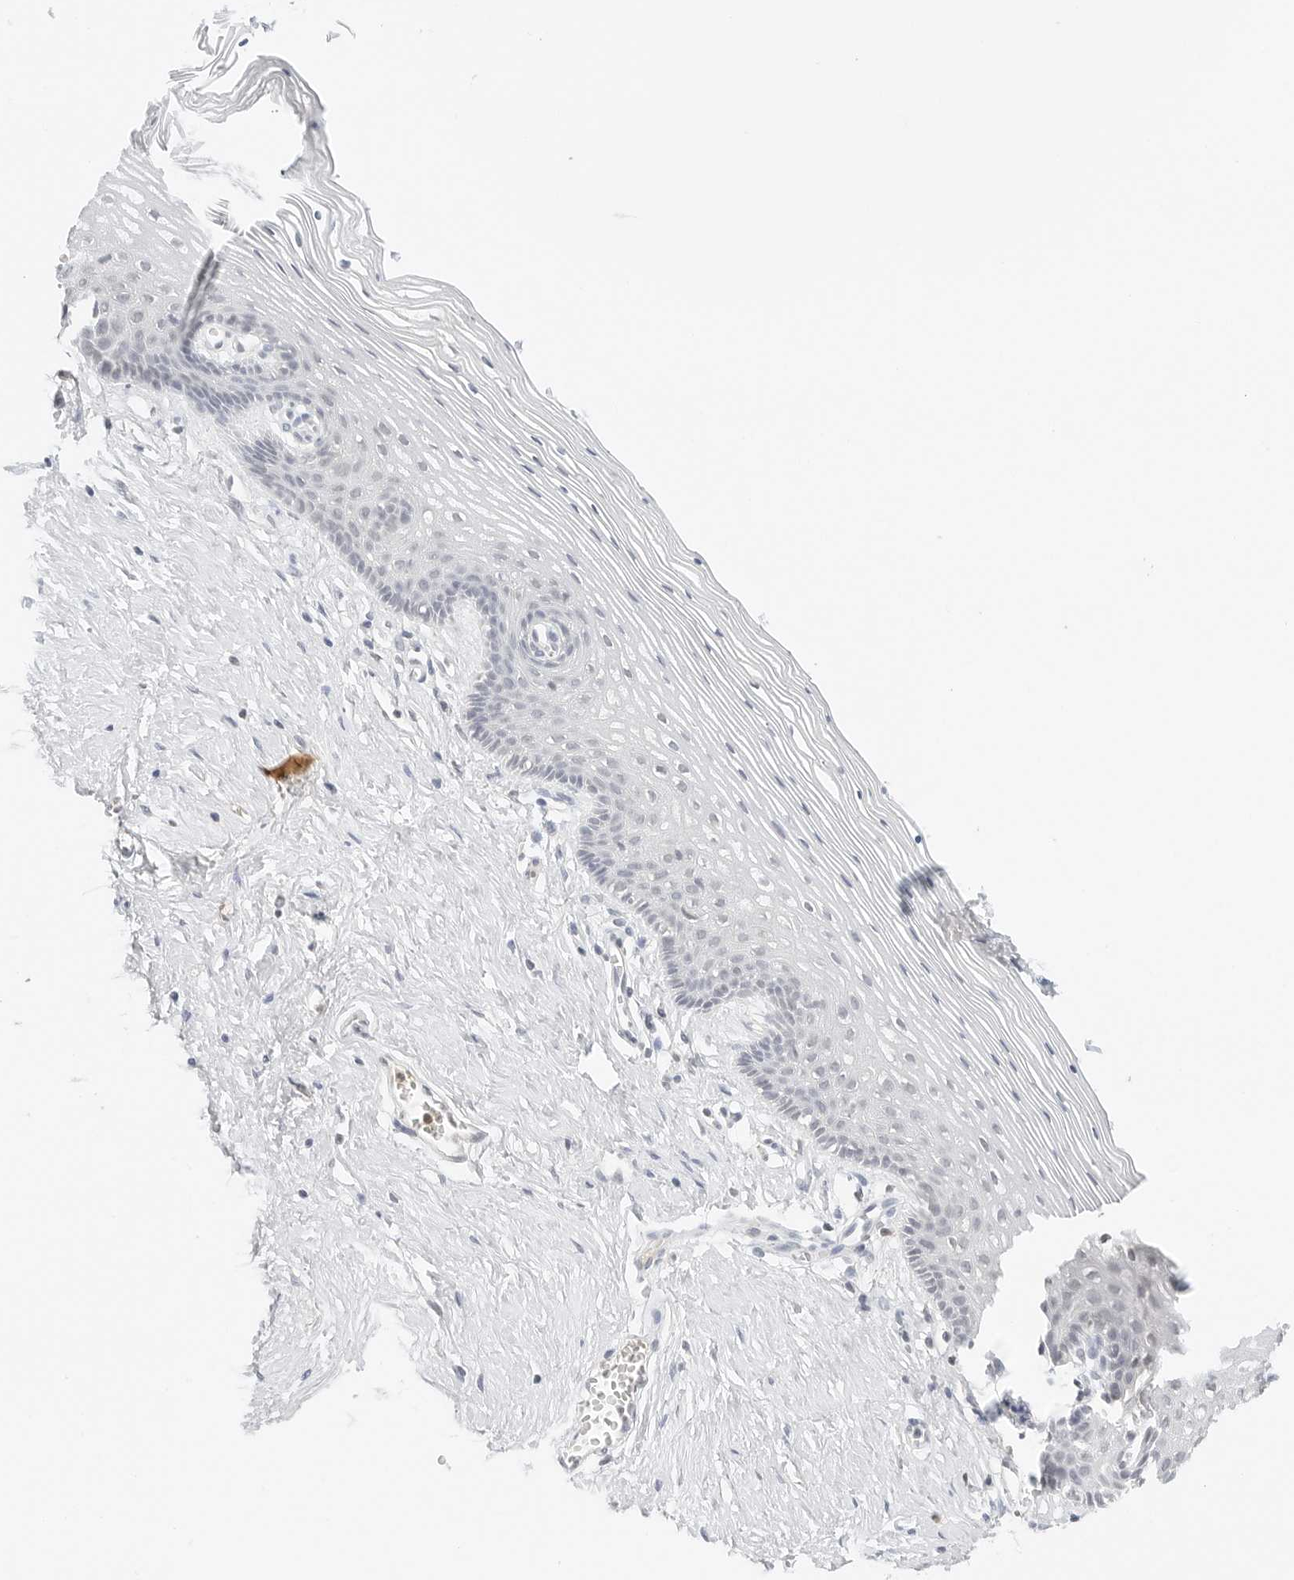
{"staining": {"intensity": "negative", "quantity": "none", "location": "none"}, "tissue": "vagina", "cell_type": "Squamous epithelial cells", "image_type": "normal", "snomed": [{"axis": "morphology", "description": "Normal tissue, NOS"}, {"axis": "topography", "description": "Vagina"}], "caption": "Image shows no significant protein staining in squamous epithelial cells of normal vagina.", "gene": "NEO1", "patient": {"sex": "female", "age": 32}}